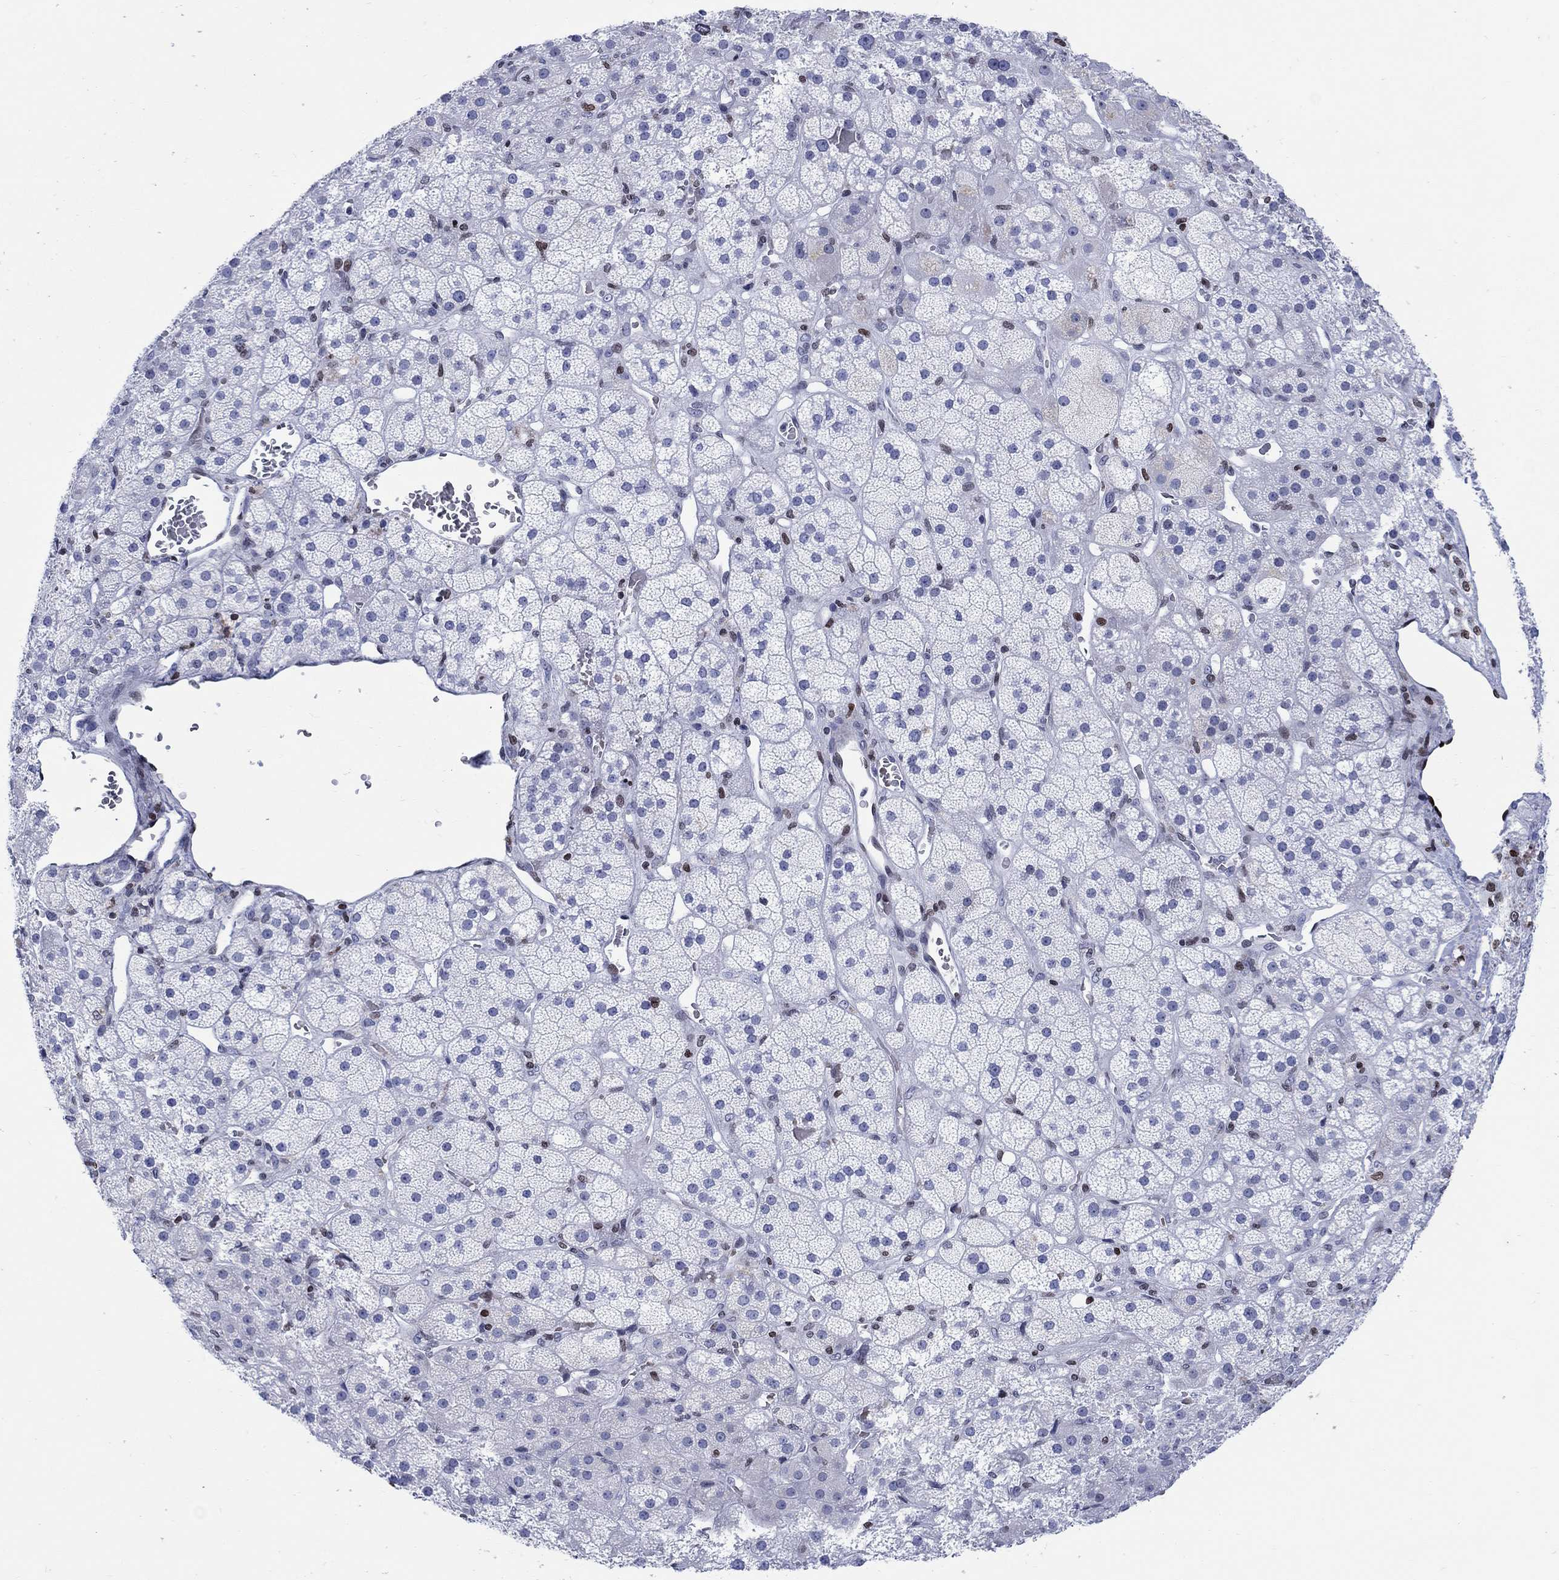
{"staining": {"intensity": "strong", "quantity": "<25%", "location": "nuclear"}, "tissue": "adrenal gland", "cell_type": "Glandular cells", "image_type": "normal", "snomed": [{"axis": "morphology", "description": "Normal tissue, NOS"}, {"axis": "topography", "description": "Adrenal gland"}], "caption": "Protein expression analysis of benign adrenal gland demonstrates strong nuclear staining in approximately <25% of glandular cells. Nuclei are stained in blue.", "gene": "HMGA1", "patient": {"sex": "male", "age": 57}}